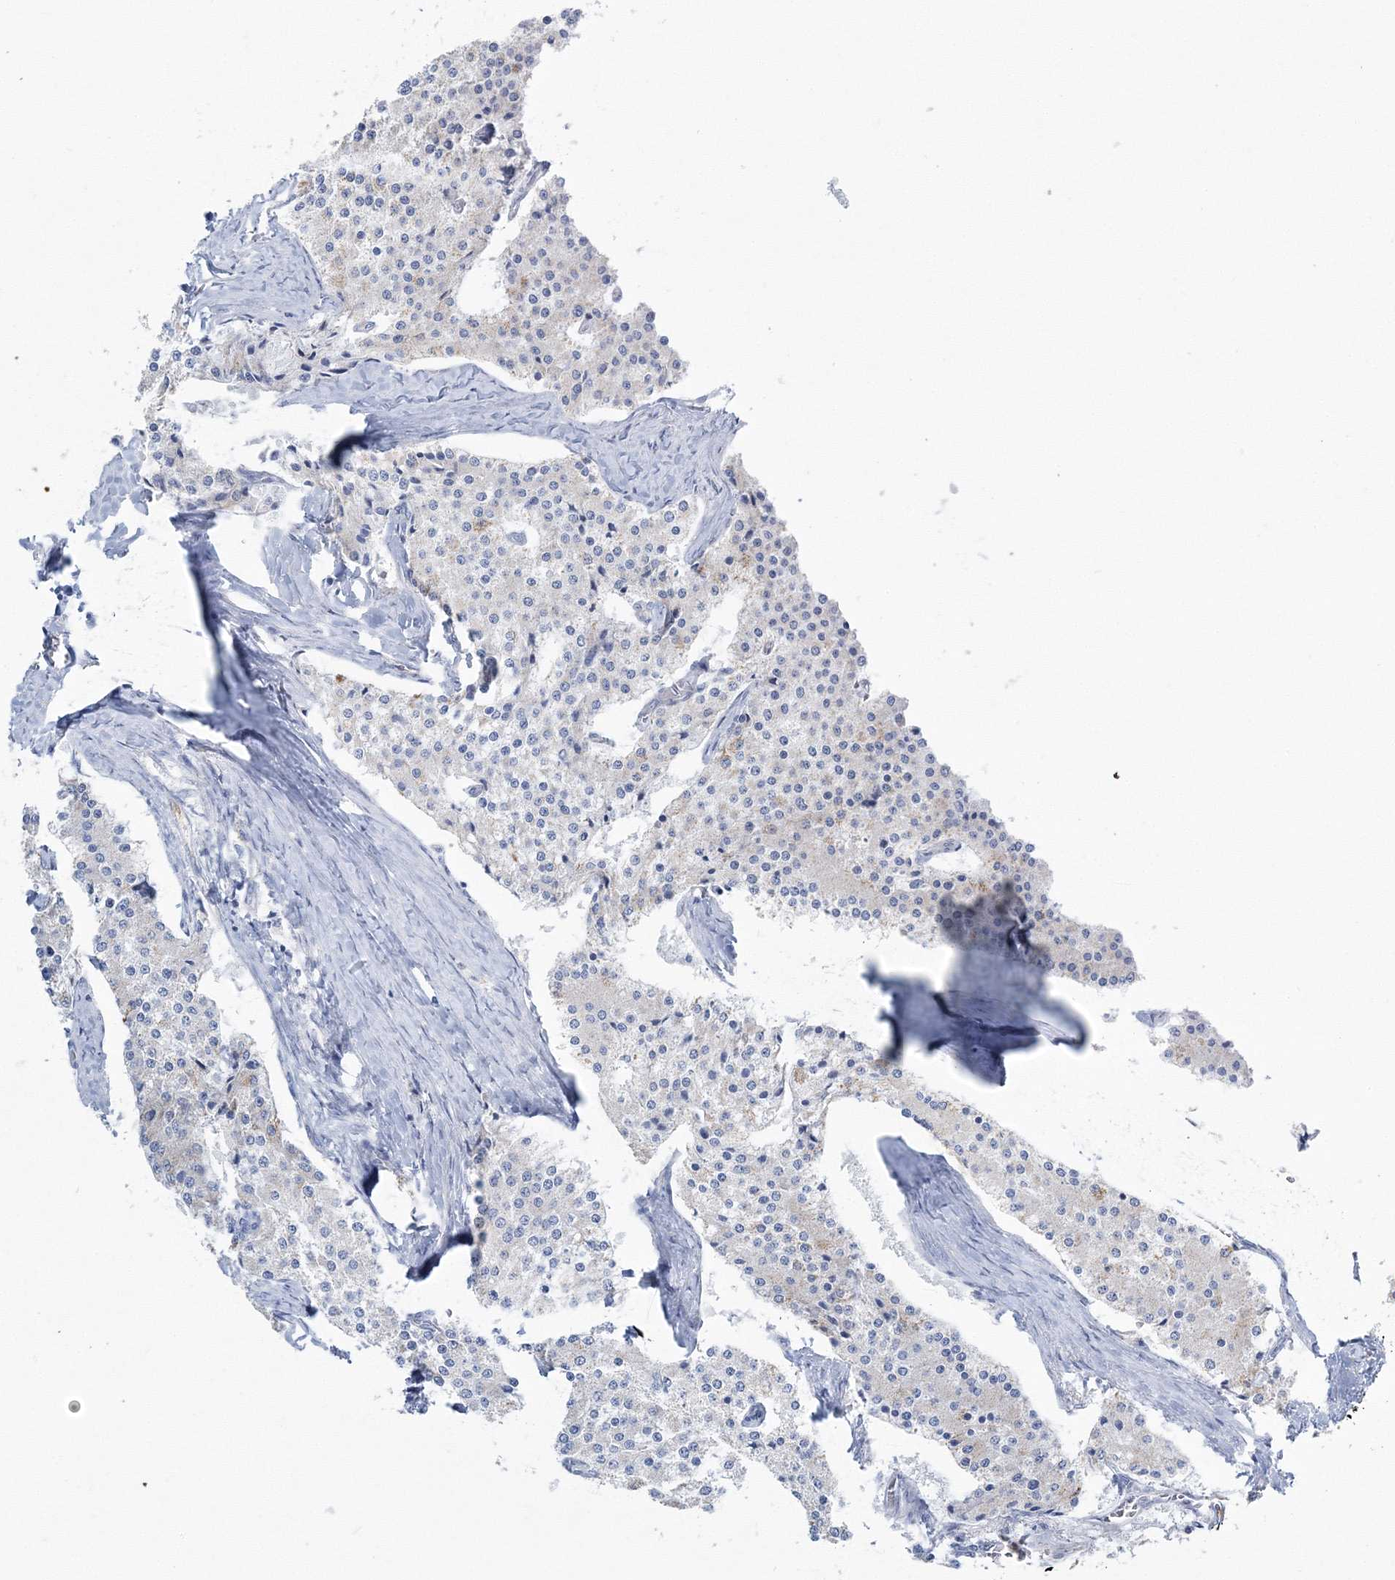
{"staining": {"intensity": "negative", "quantity": "none", "location": "none"}, "tissue": "carcinoid", "cell_type": "Tumor cells", "image_type": "cancer", "snomed": [{"axis": "morphology", "description": "Carcinoid, malignant, NOS"}, {"axis": "topography", "description": "Colon"}], "caption": "A micrograph of malignant carcinoid stained for a protein displays no brown staining in tumor cells.", "gene": "HIBCH", "patient": {"sex": "female", "age": 52}}